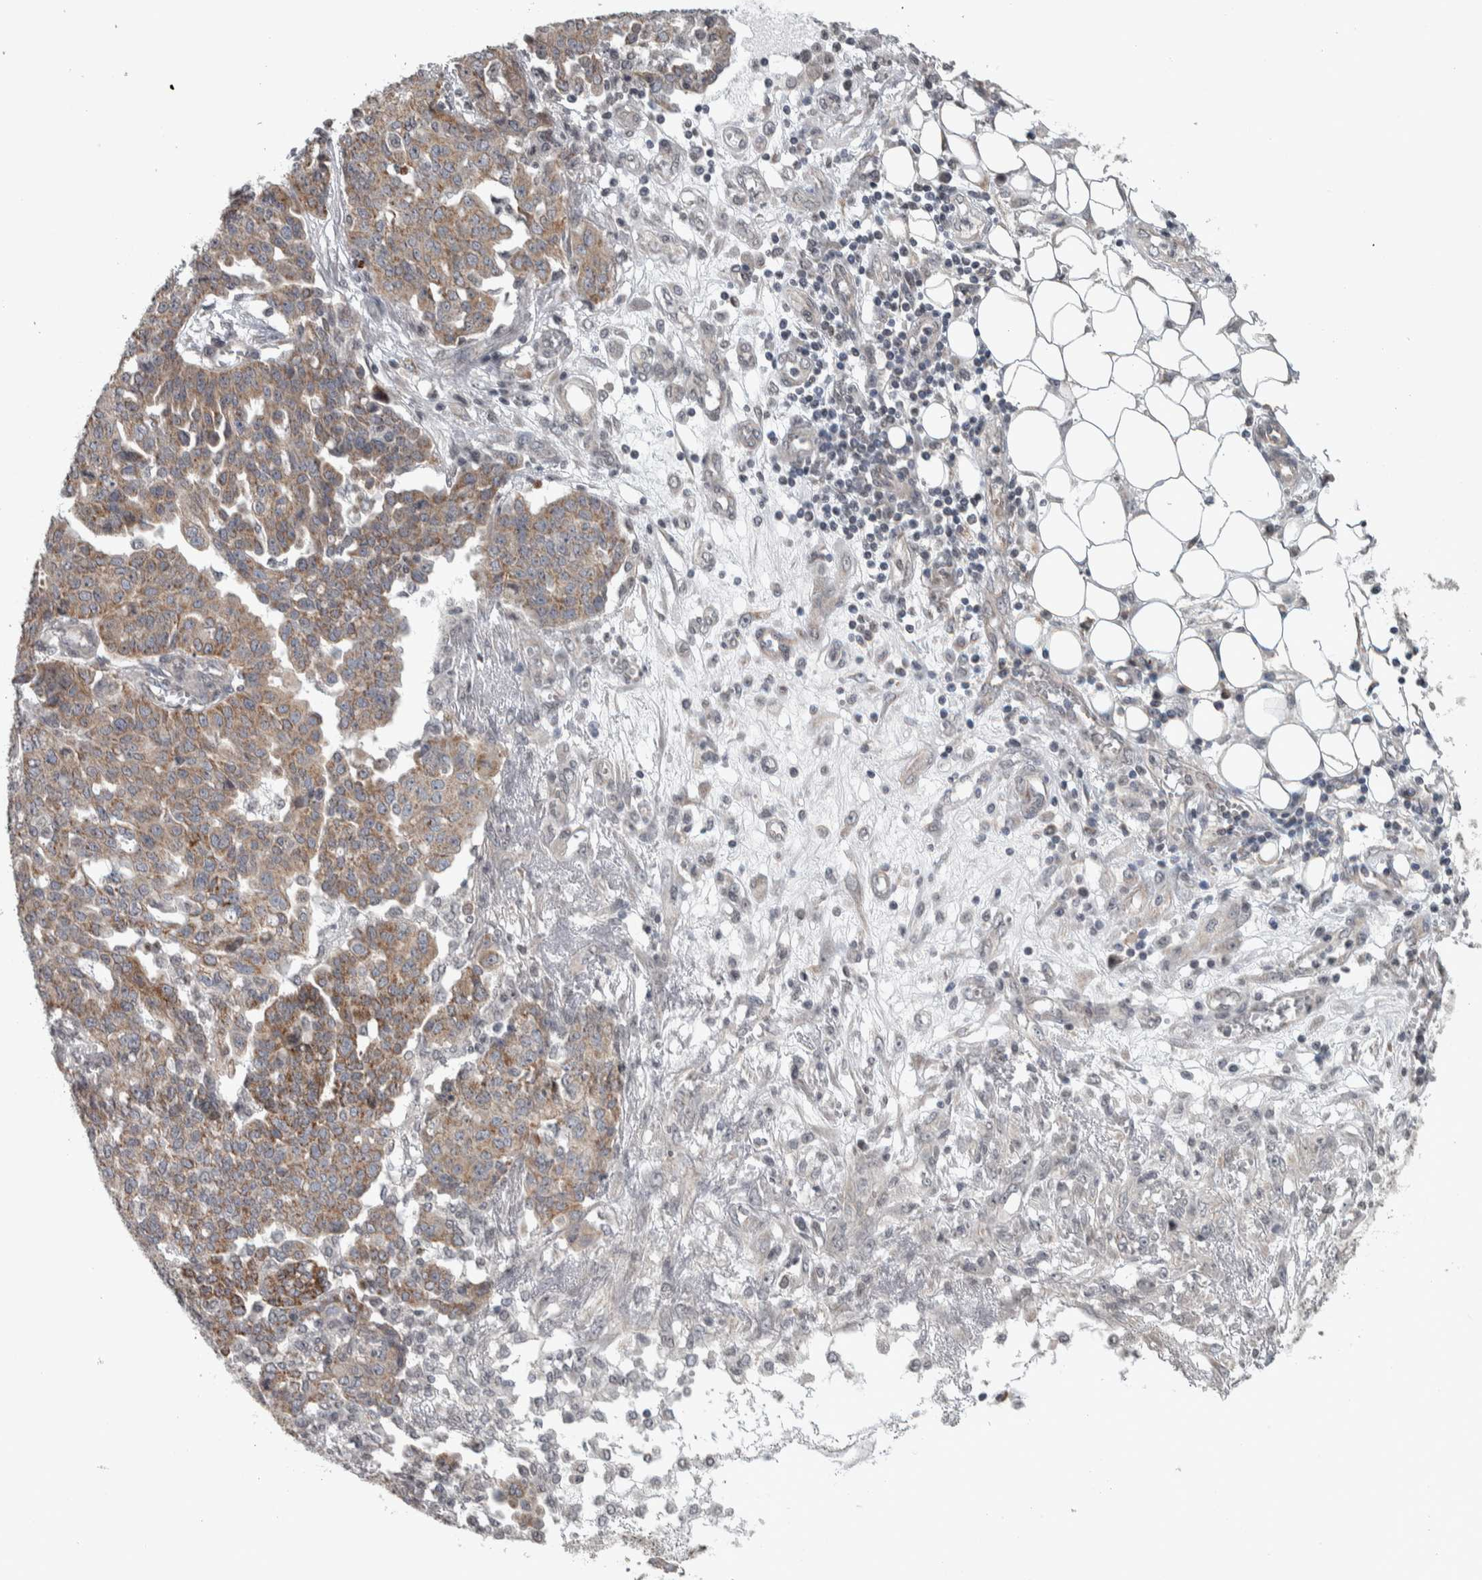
{"staining": {"intensity": "weak", "quantity": ">75%", "location": "cytoplasmic/membranous"}, "tissue": "ovarian cancer", "cell_type": "Tumor cells", "image_type": "cancer", "snomed": [{"axis": "morphology", "description": "Cystadenocarcinoma, serous, NOS"}, {"axis": "topography", "description": "Soft tissue"}, {"axis": "topography", "description": "Ovary"}], "caption": "Ovarian cancer (serous cystadenocarcinoma) stained with DAB immunohistochemistry demonstrates low levels of weak cytoplasmic/membranous expression in about >75% of tumor cells.", "gene": "CWC27", "patient": {"sex": "female", "age": 57}}